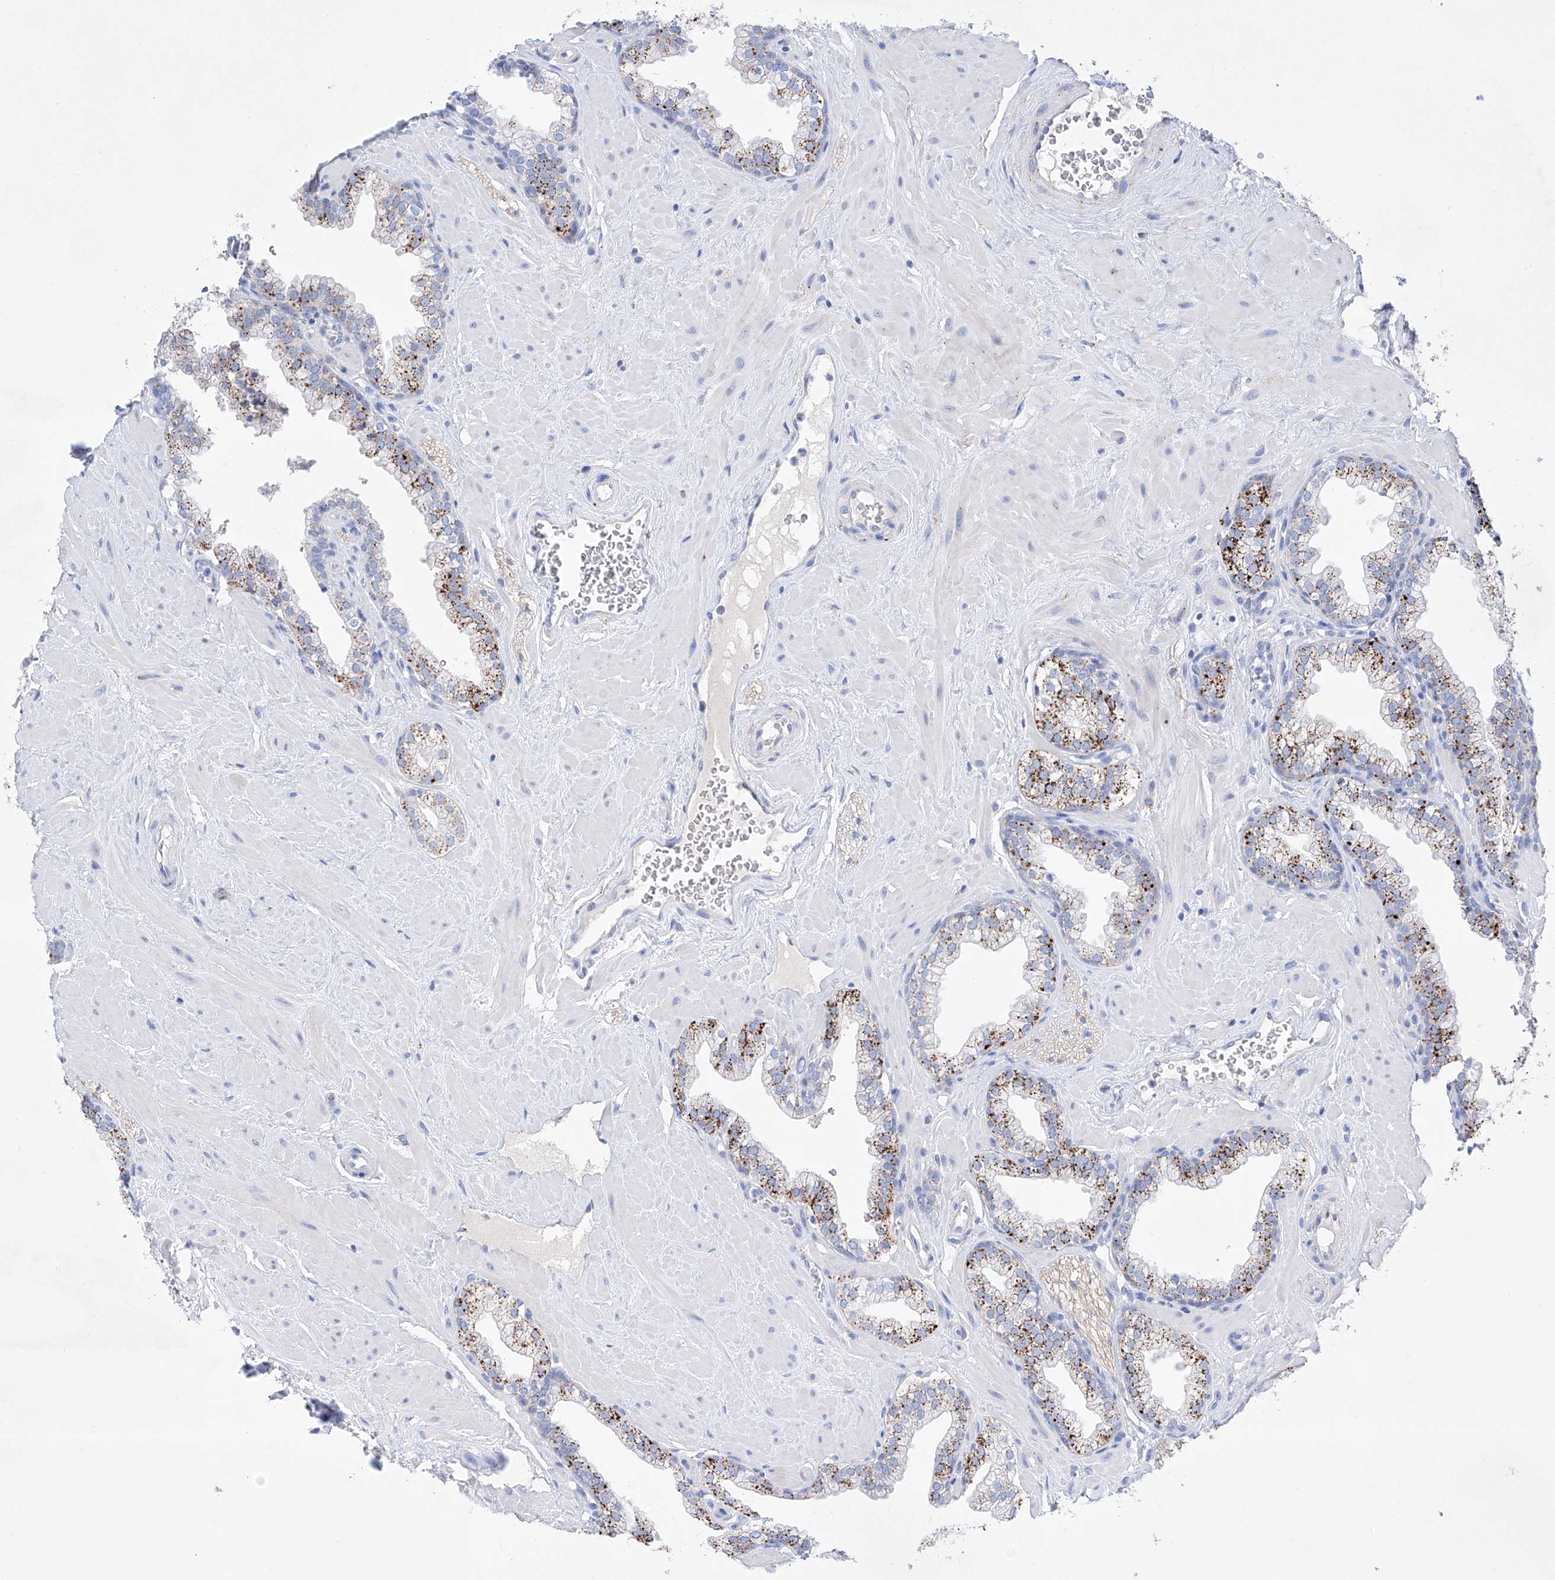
{"staining": {"intensity": "moderate", "quantity": "25%-75%", "location": "cytoplasmic/membranous"}, "tissue": "prostate", "cell_type": "Glandular cells", "image_type": "normal", "snomed": [{"axis": "morphology", "description": "Normal tissue, NOS"}, {"axis": "morphology", "description": "Urothelial carcinoma, Low grade"}, {"axis": "topography", "description": "Urinary bladder"}, {"axis": "topography", "description": "Prostate"}], "caption": "A photomicrograph showing moderate cytoplasmic/membranous staining in about 25%-75% of glandular cells in benign prostate, as visualized by brown immunohistochemical staining.", "gene": "LURAP1", "patient": {"sex": "male", "age": 60}}